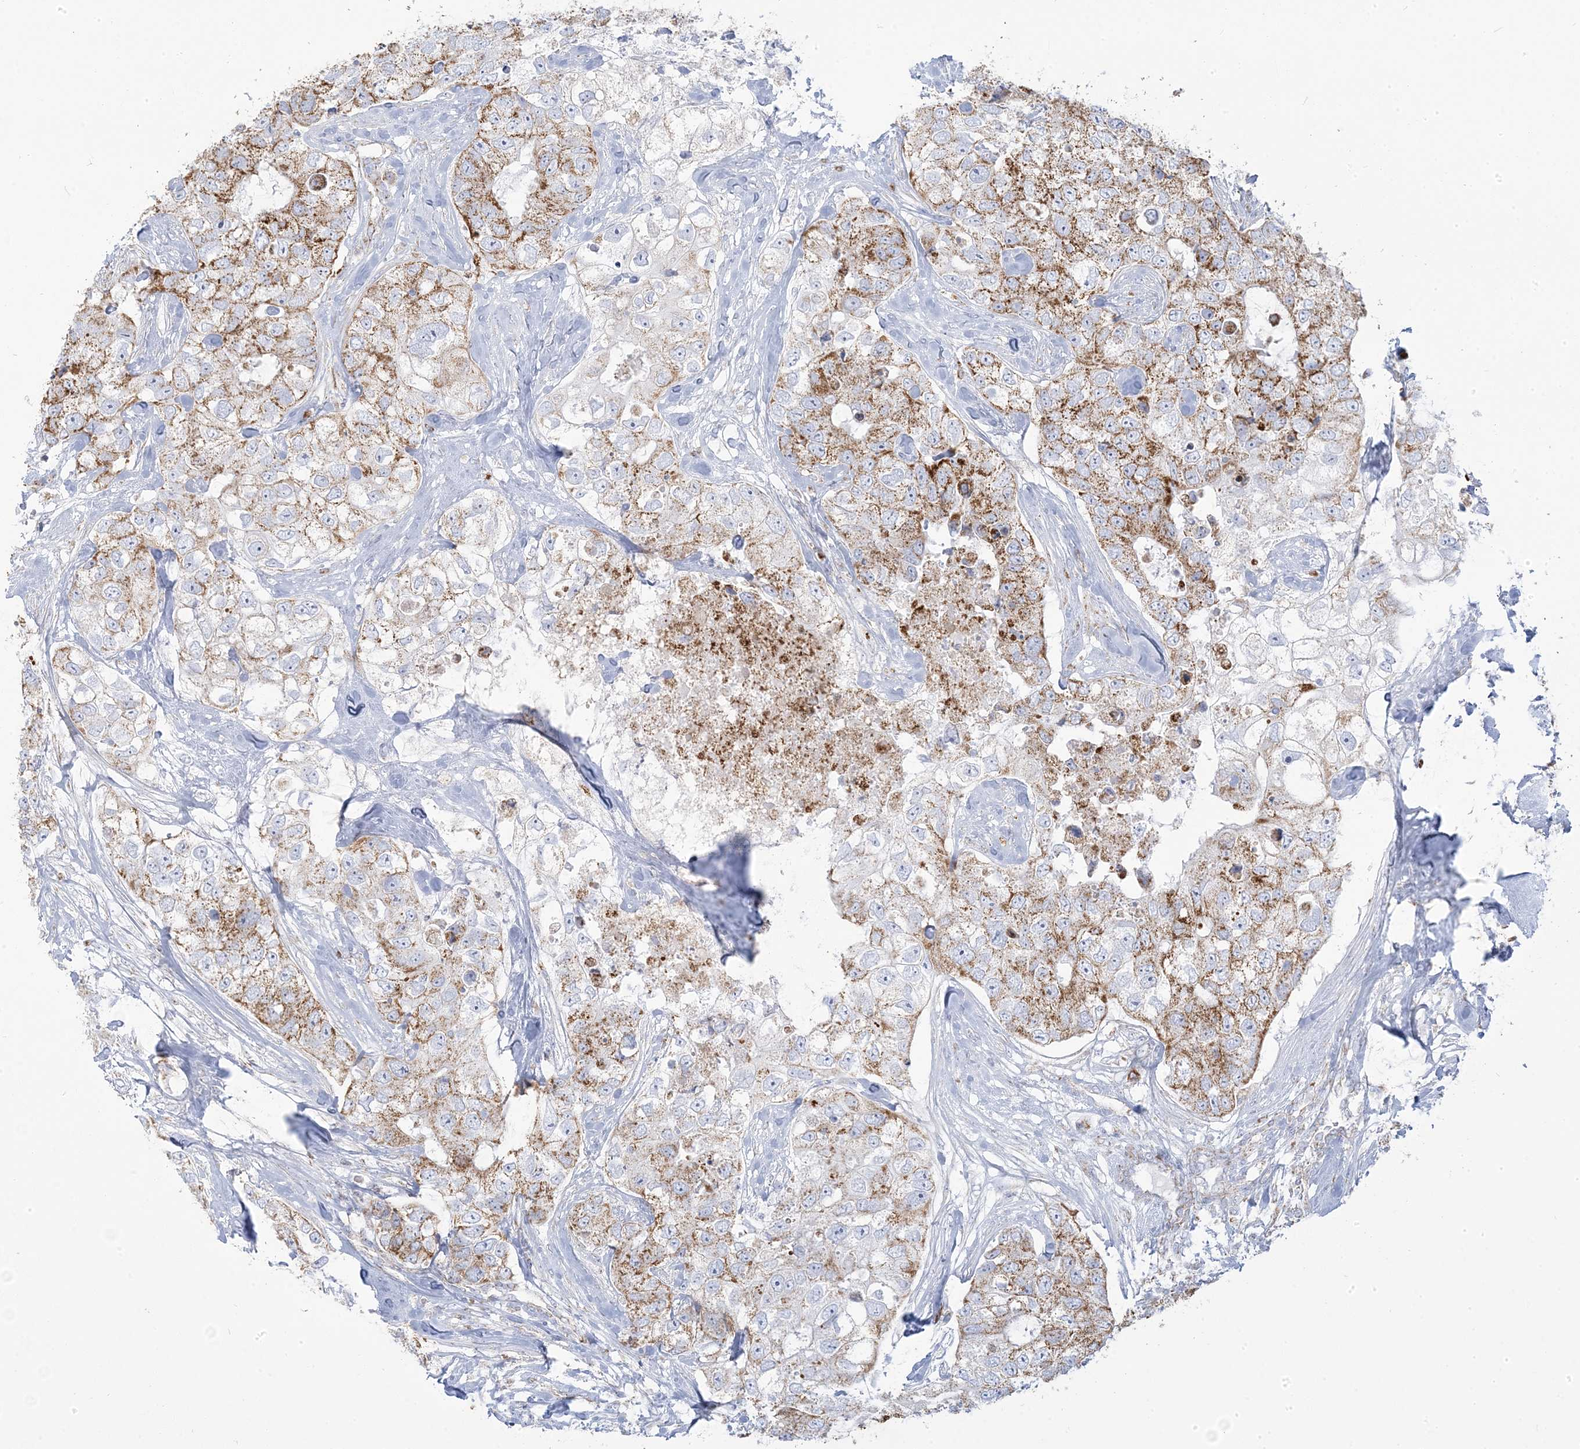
{"staining": {"intensity": "moderate", "quantity": ">75%", "location": "cytoplasmic/membranous"}, "tissue": "breast cancer", "cell_type": "Tumor cells", "image_type": "cancer", "snomed": [{"axis": "morphology", "description": "Duct carcinoma"}, {"axis": "topography", "description": "Breast"}], "caption": "IHC photomicrograph of neoplastic tissue: human breast cancer (infiltrating ductal carcinoma) stained using immunohistochemistry shows medium levels of moderate protein expression localized specifically in the cytoplasmic/membranous of tumor cells, appearing as a cytoplasmic/membranous brown color.", "gene": "PCCB", "patient": {"sex": "female", "age": 62}}